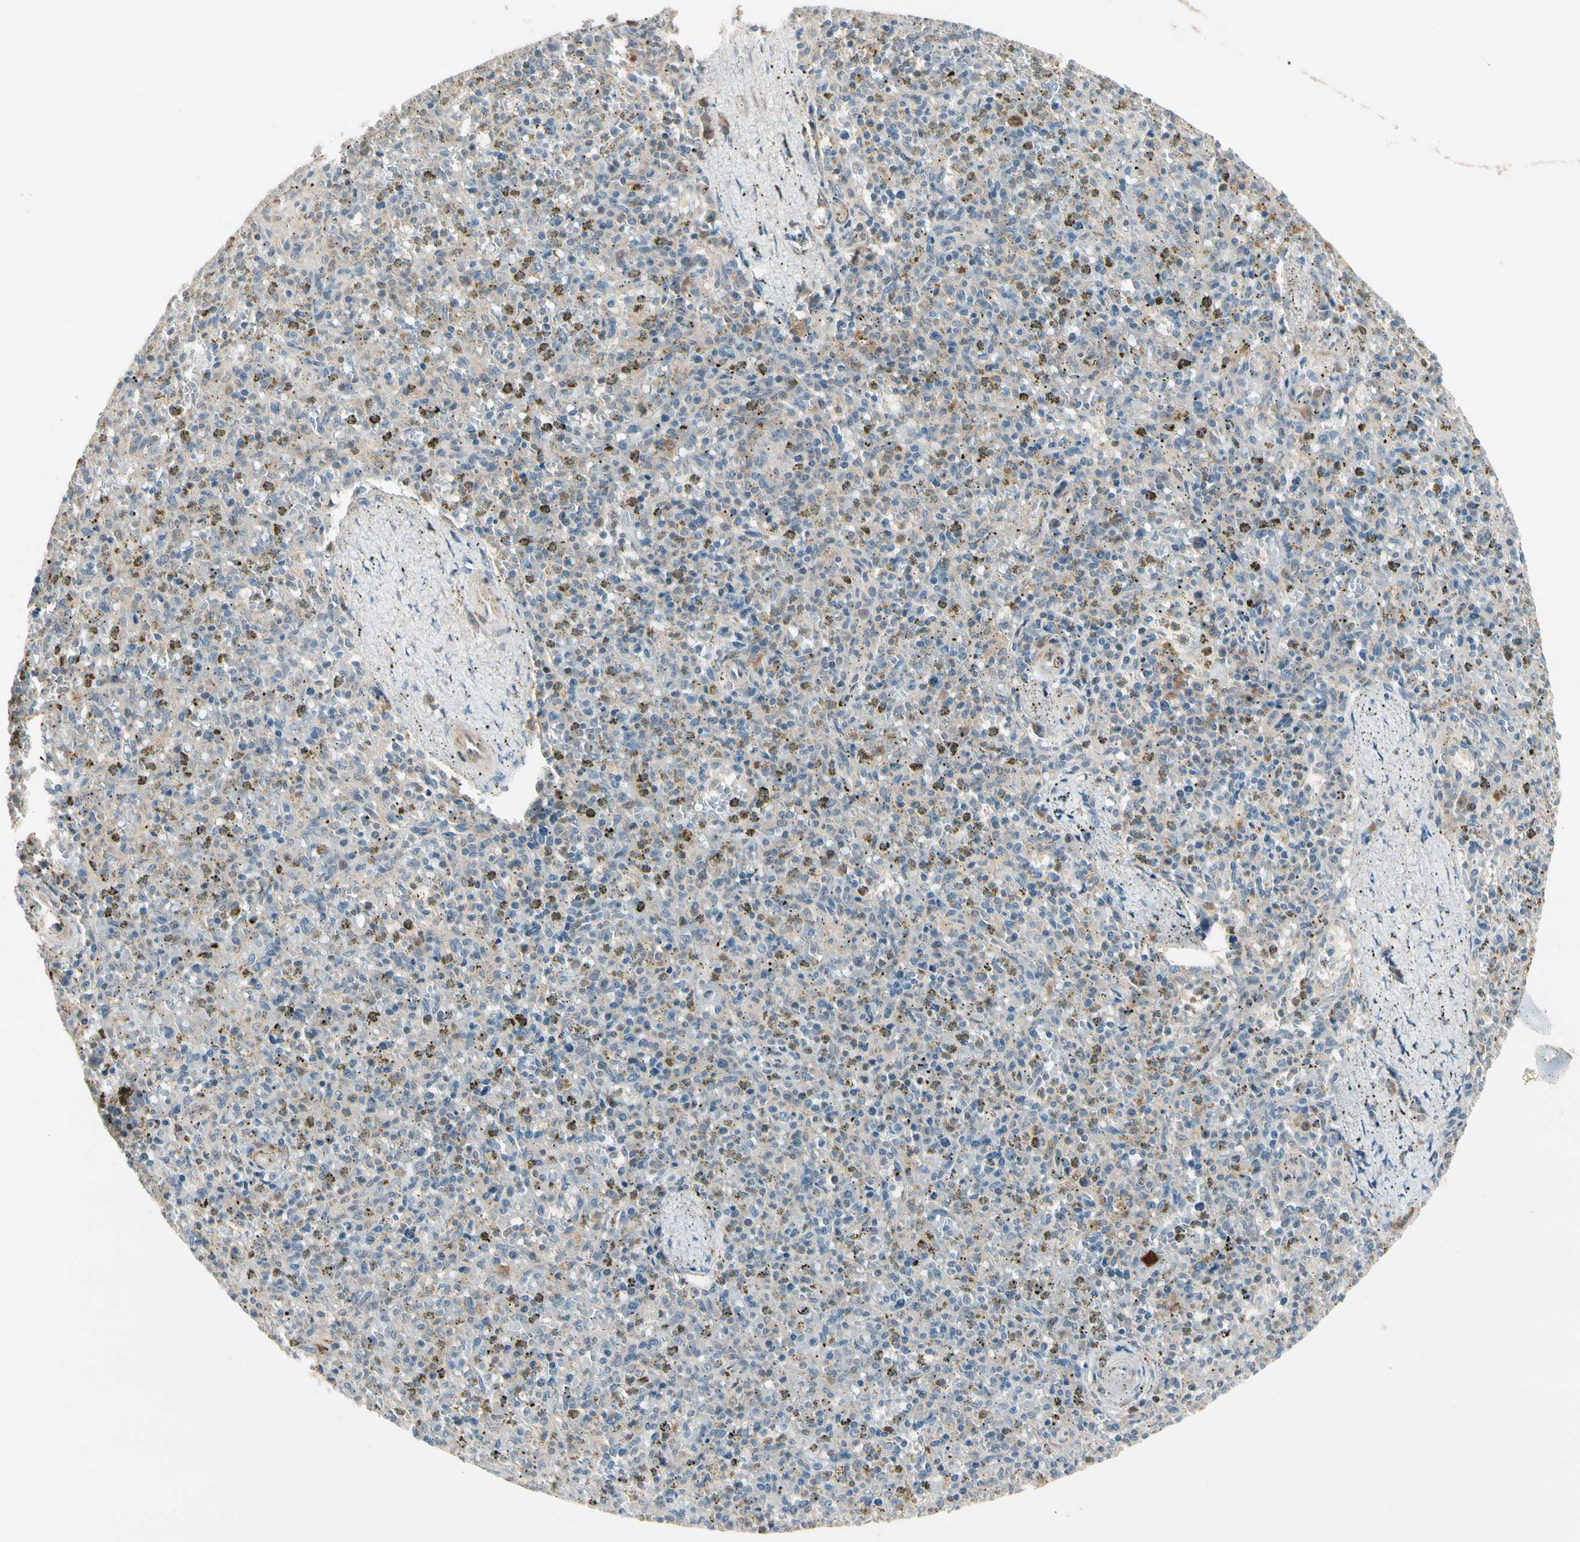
{"staining": {"intensity": "weak", "quantity": "25%-75%", "location": "cytoplasmic/membranous"}, "tissue": "spleen", "cell_type": "Cells in red pulp", "image_type": "normal", "snomed": [{"axis": "morphology", "description": "Normal tissue, NOS"}, {"axis": "topography", "description": "Spleen"}], "caption": "Immunohistochemistry (DAB) staining of unremarkable human spleen shows weak cytoplasmic/membranous protein expression in approximately 25%-75% of cells in red pulp.", "gene": "ATG4C", "patient": {"sex": "male", "age": 72}}